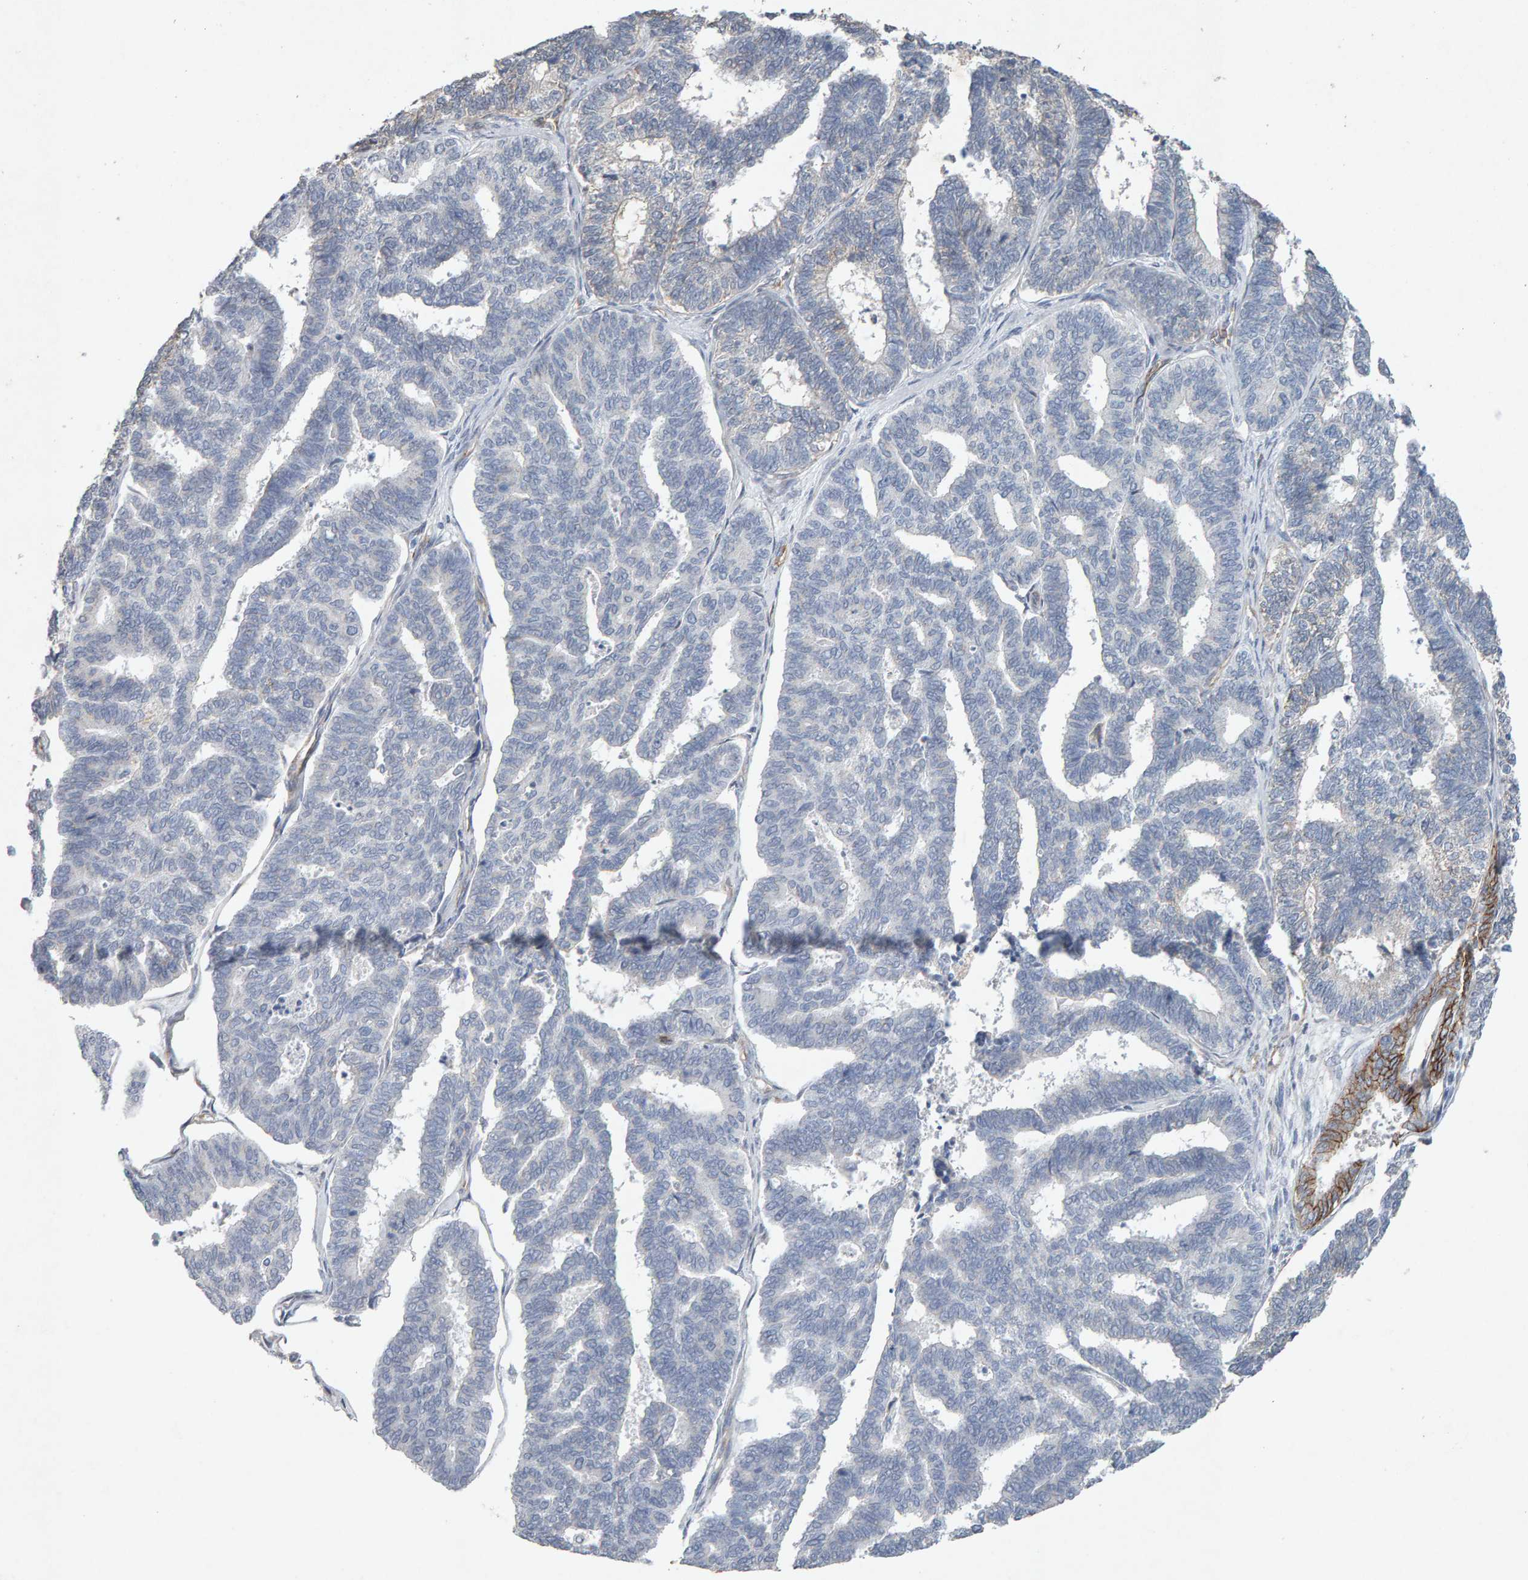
{"staining": {"intensity": "negative", "quantity": "none", "location": "none"}, "tissue": "endometrial cancer", "cell_type": "Tumor cells", "image_type": "cancer", "snomed": [{"axis": "morphology", "description": "Adenocarcinoma, NOS"}, {"axis": "topography", "description": "Endometrium"}], "caption": "Tumor cells are negative for protein expression in human endometrial cancer (adenocarcinoma).", "gene": "PTPRM", "patient": {"sex": "female", "age": 70}}